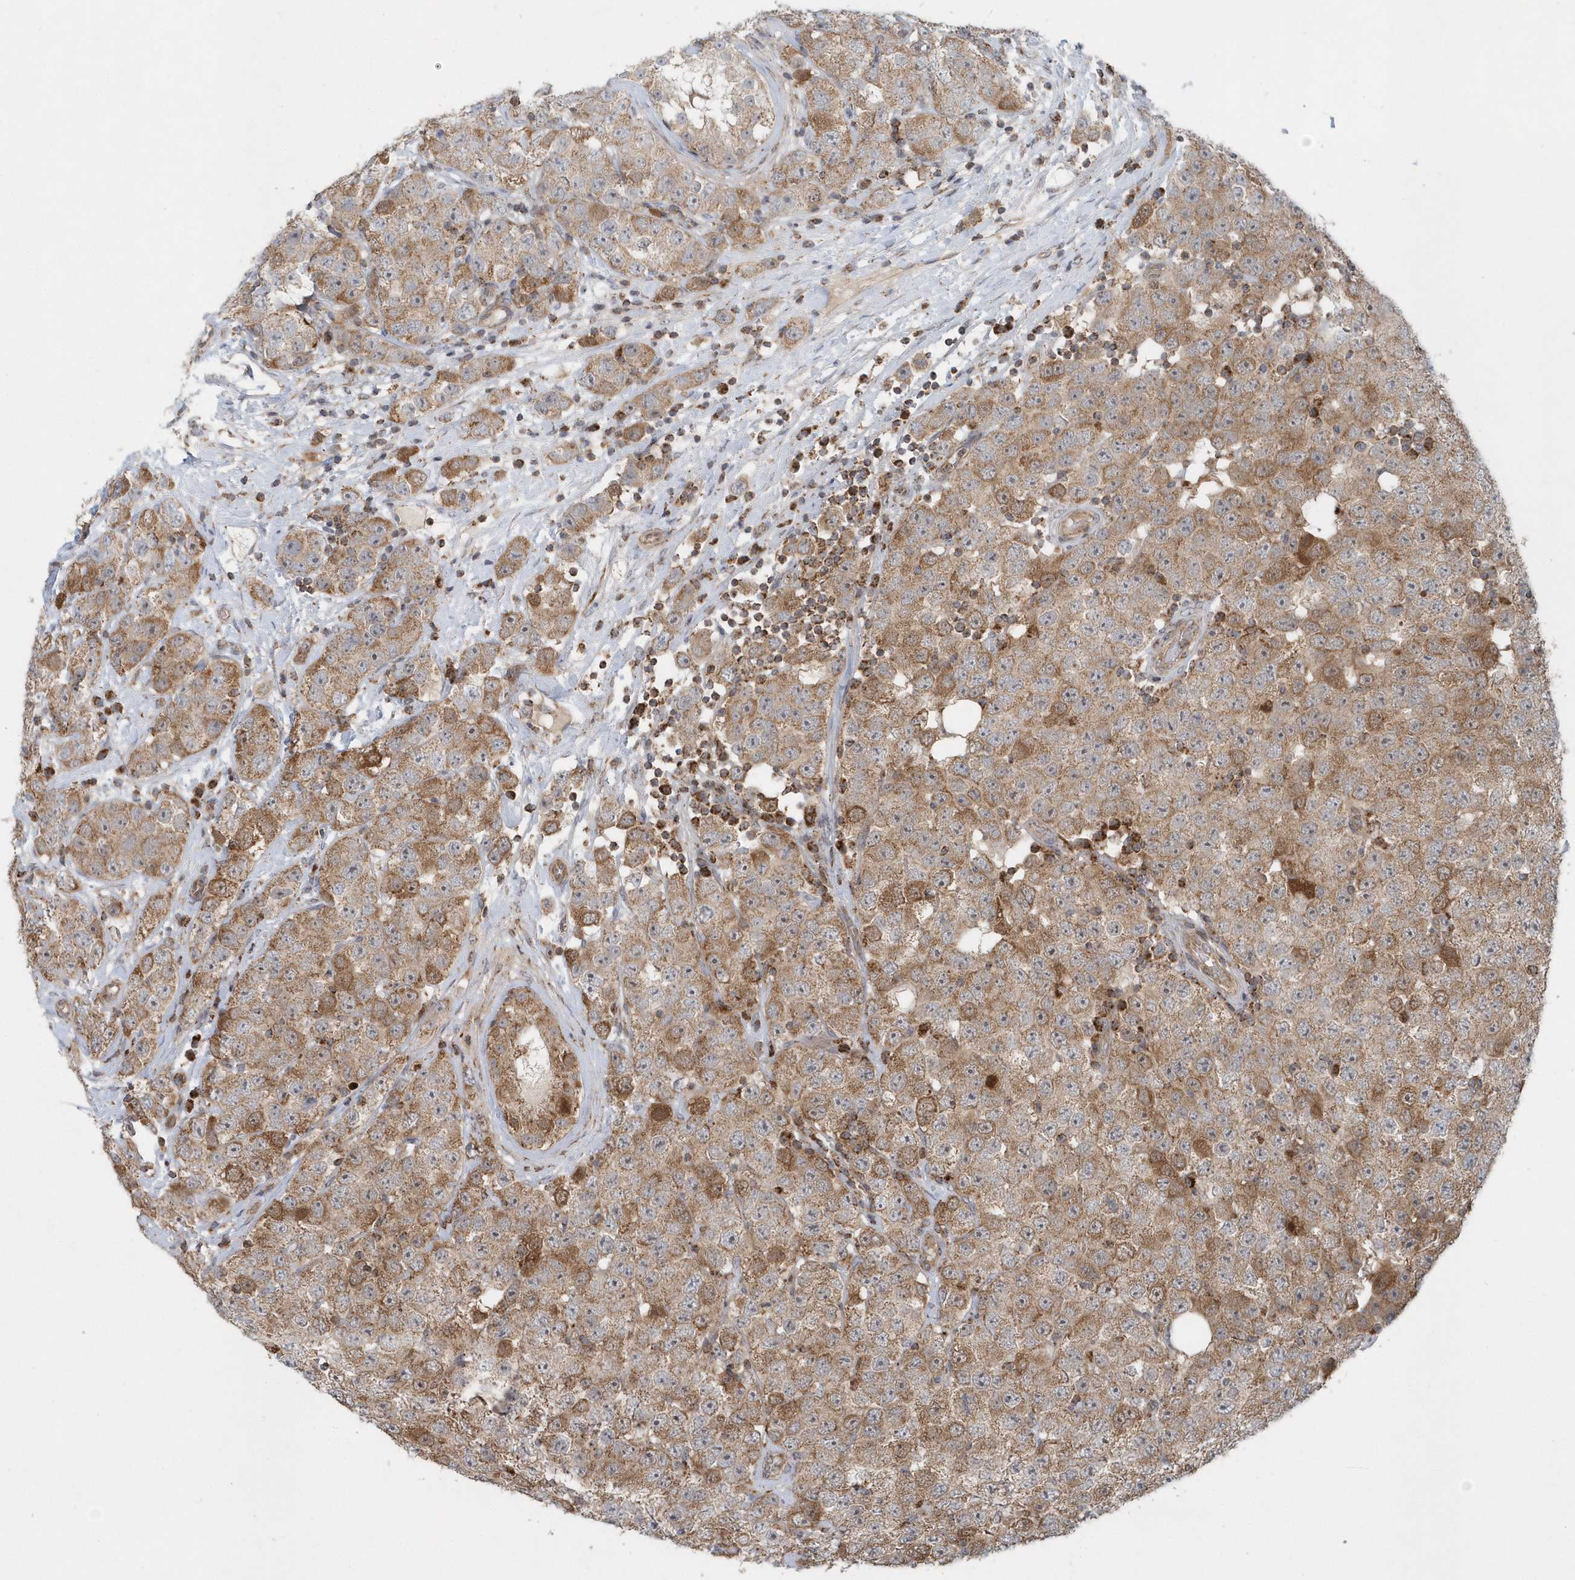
{"staining": {"intensity": "moderate", "quantity": ">75%", "location": "cytoplasmic/membranous"}, "tissue": "testis cancer", "cell_type": "Tumor cells", "image_type": "cancer", "snomed": [{"axis": "morphology", "description": "Seminoma, NOS"}, {"axis": "topography", "description": "Testis"}], "caption": "This photomicrograph displays immunohistochemistry staining of human testis seminoma, with medium moderate cytoplasmic/membranous expression in approximately >75% of tumor cells.", "gene": "PPP1R7", "patient": {"sex": "male", "age": 28}}